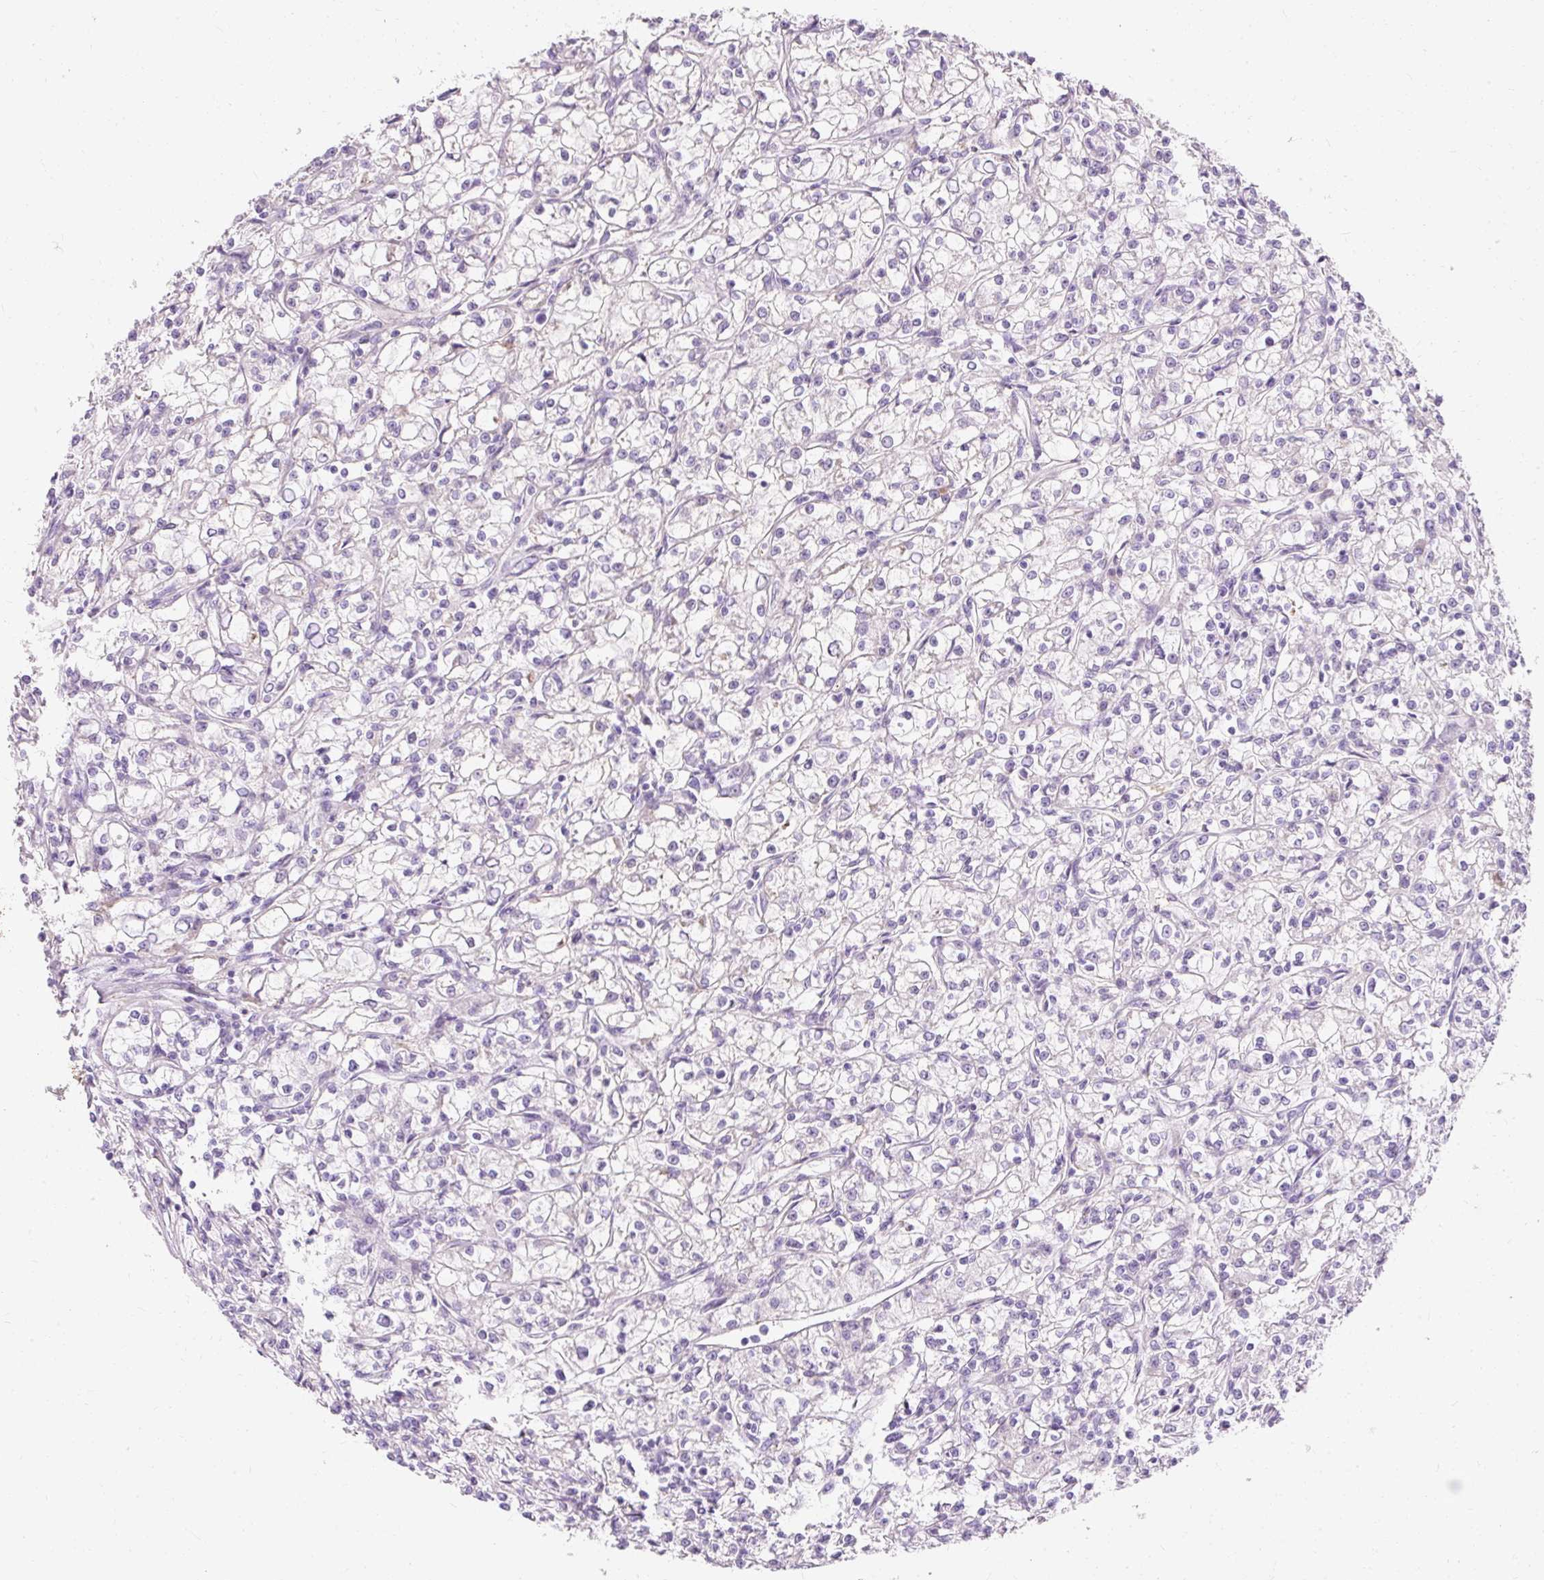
{"staining": {"intensity": "negative", "quantity": "none", "location": "none"}, "tissue": "renal cancer", "cell_type": "Tumor cells", "image_type": "cancer", "snomed": [{"axis": "morphology", "description": "Adenocarcinoma, NOS"}, {"axis": "topography", "description": "Kidney"}], "caption": "Immunohistochemistry micrograph of neoplastic tissue: human renal cancer (adenocarcinoma) stained with DAB displays no significant protein staining in tumor cells. (Stains: DAB immunohistochemistry (IHC) with hematoxylin counter stain, Microscopy: brightfield microscopy at high magnification).", "gene": "CLDN25", "patient": {"sex": "female", "age": 59}}